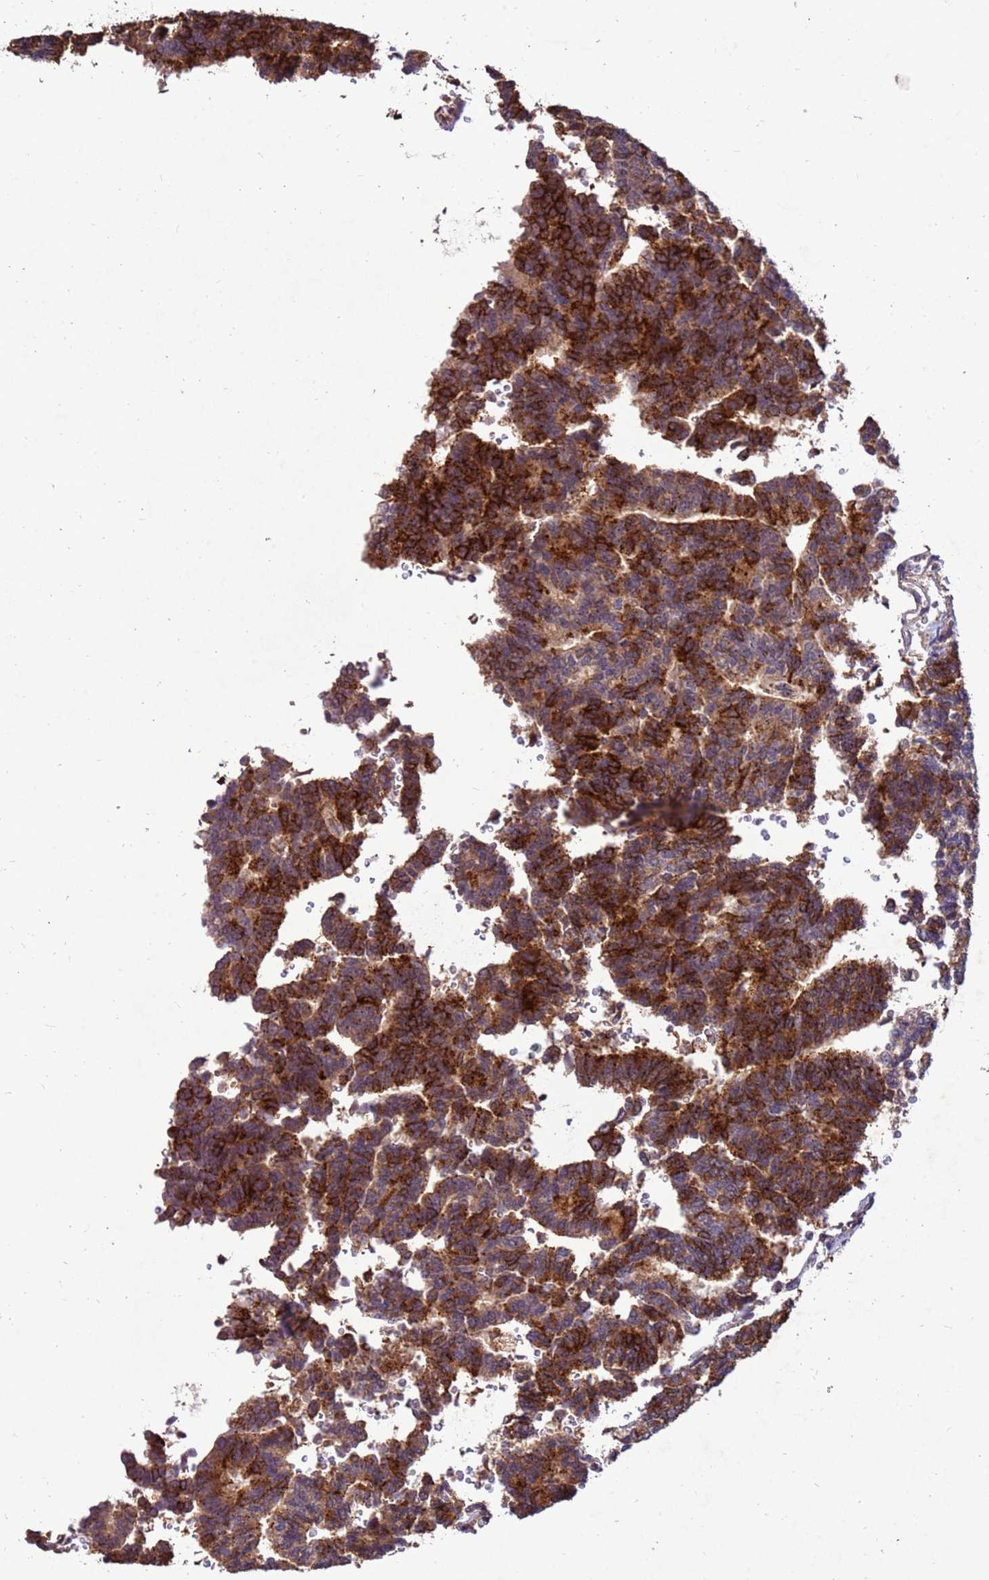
{"staining": {"intensity": "strong", "quantity": ">75%", "location": "cytoplasmic/membranous"}, "tissue": "thyroid cancer", "cell_type": "Tumor cells", "image_type": "cancer", "snomed": [{"axis": "morphology", "description": "Papillary adenocarcinoma, NOS"}, {"axis": "topography", "description": "Thyroid gland"}], "caption": "Tumor cells exhibit high levels of strong cytoplasmic/membranous staining in approximately >75% of cells in human thyroid papillary adenocarcinoma. Nuclei are stained in blue.", "gene": "TOR4A", "patient": {"sex": "female", "age": 35}}